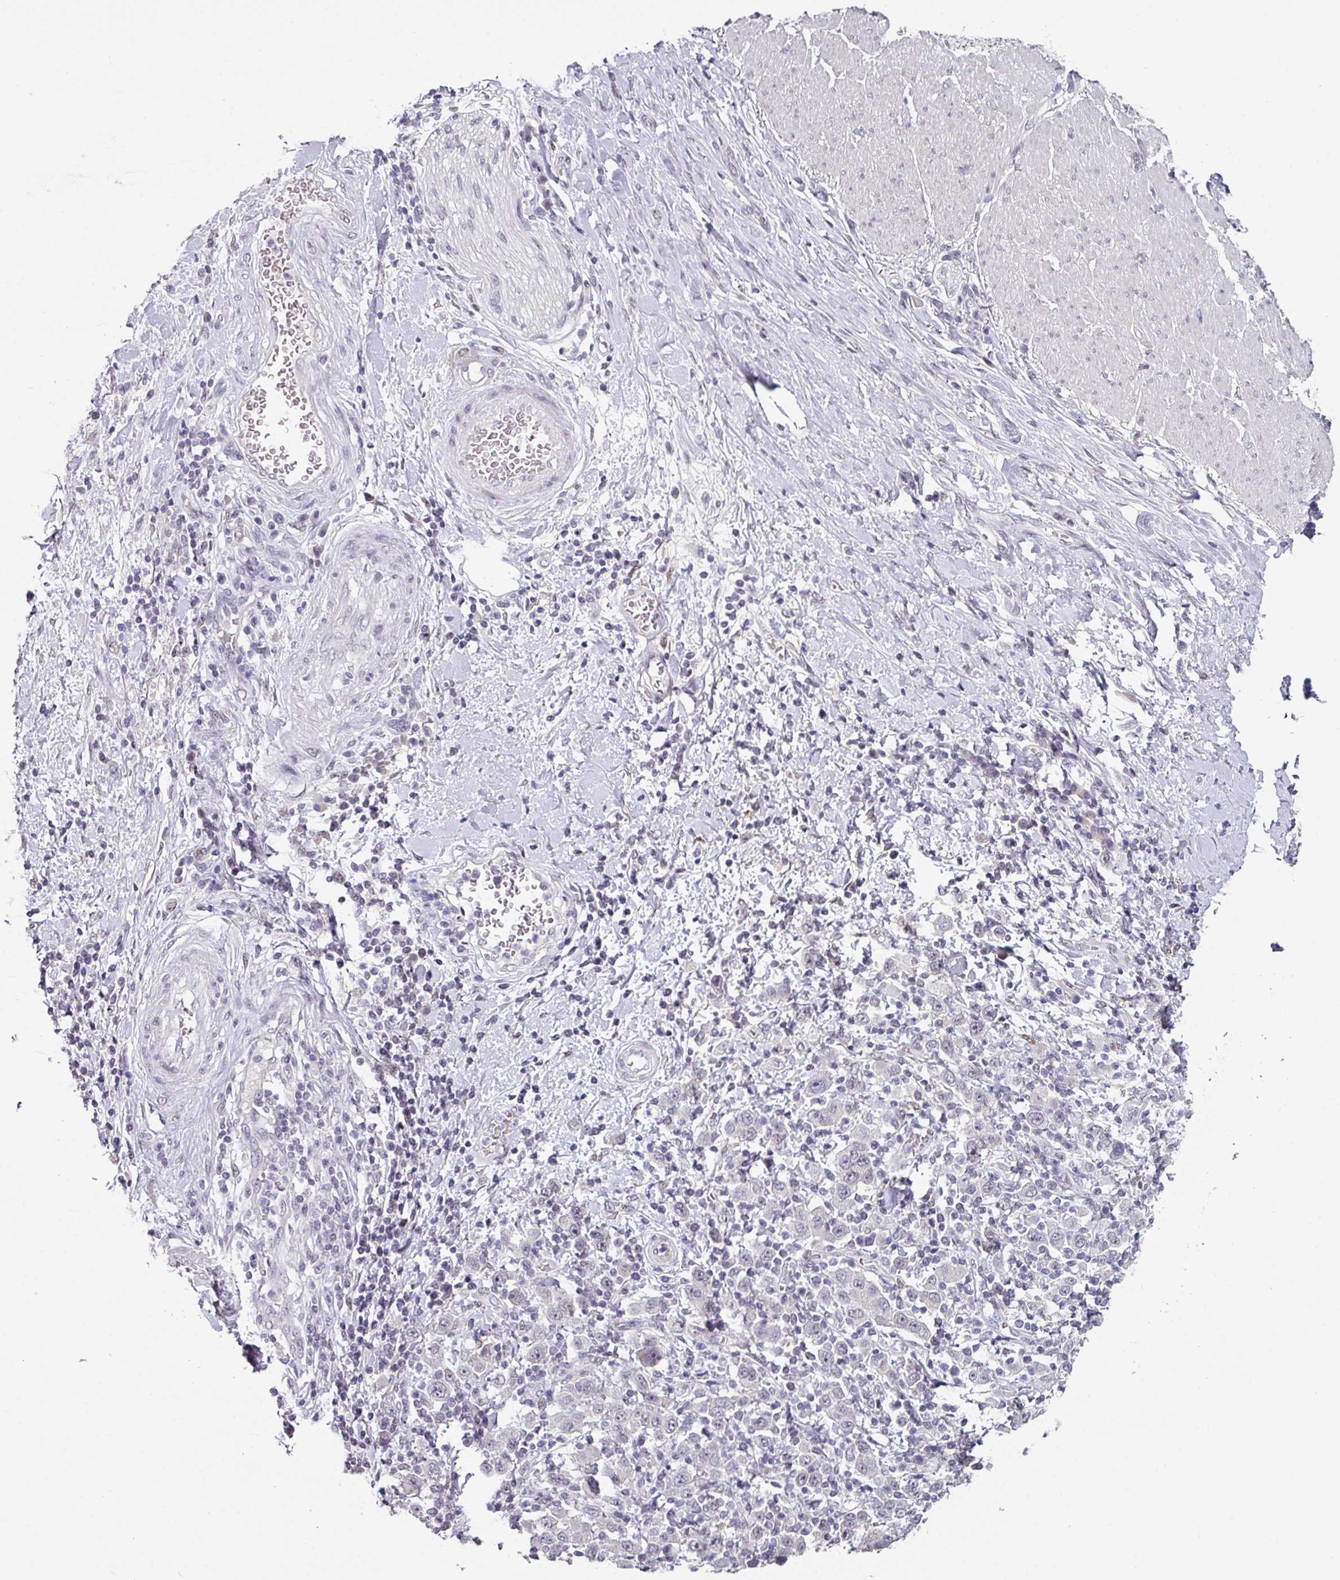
{"staining": {"intensity": "negative", "quantity": "none", "location": "none"}, "tissue": "stomach cancer", "cell_type": "Tumor cells", "image_type": "cancer", "snomed": [{"axis": "morphology", "description": "Normal tissue, NOS"}, {"axis": "morphology", "description": "Adenocarcinoma, NOS"}, {"axis": "topography", "description": "Stomach, upper"}, {"axis": "topography", "description": "Stomach"}], "caption": "DAB immunohistochemical staining of human adenocarcinoma (stomach) displays no significant positivity in tumor cells.", "gene": "ELK1", "patient": {"sex": "male", "age": 59}}